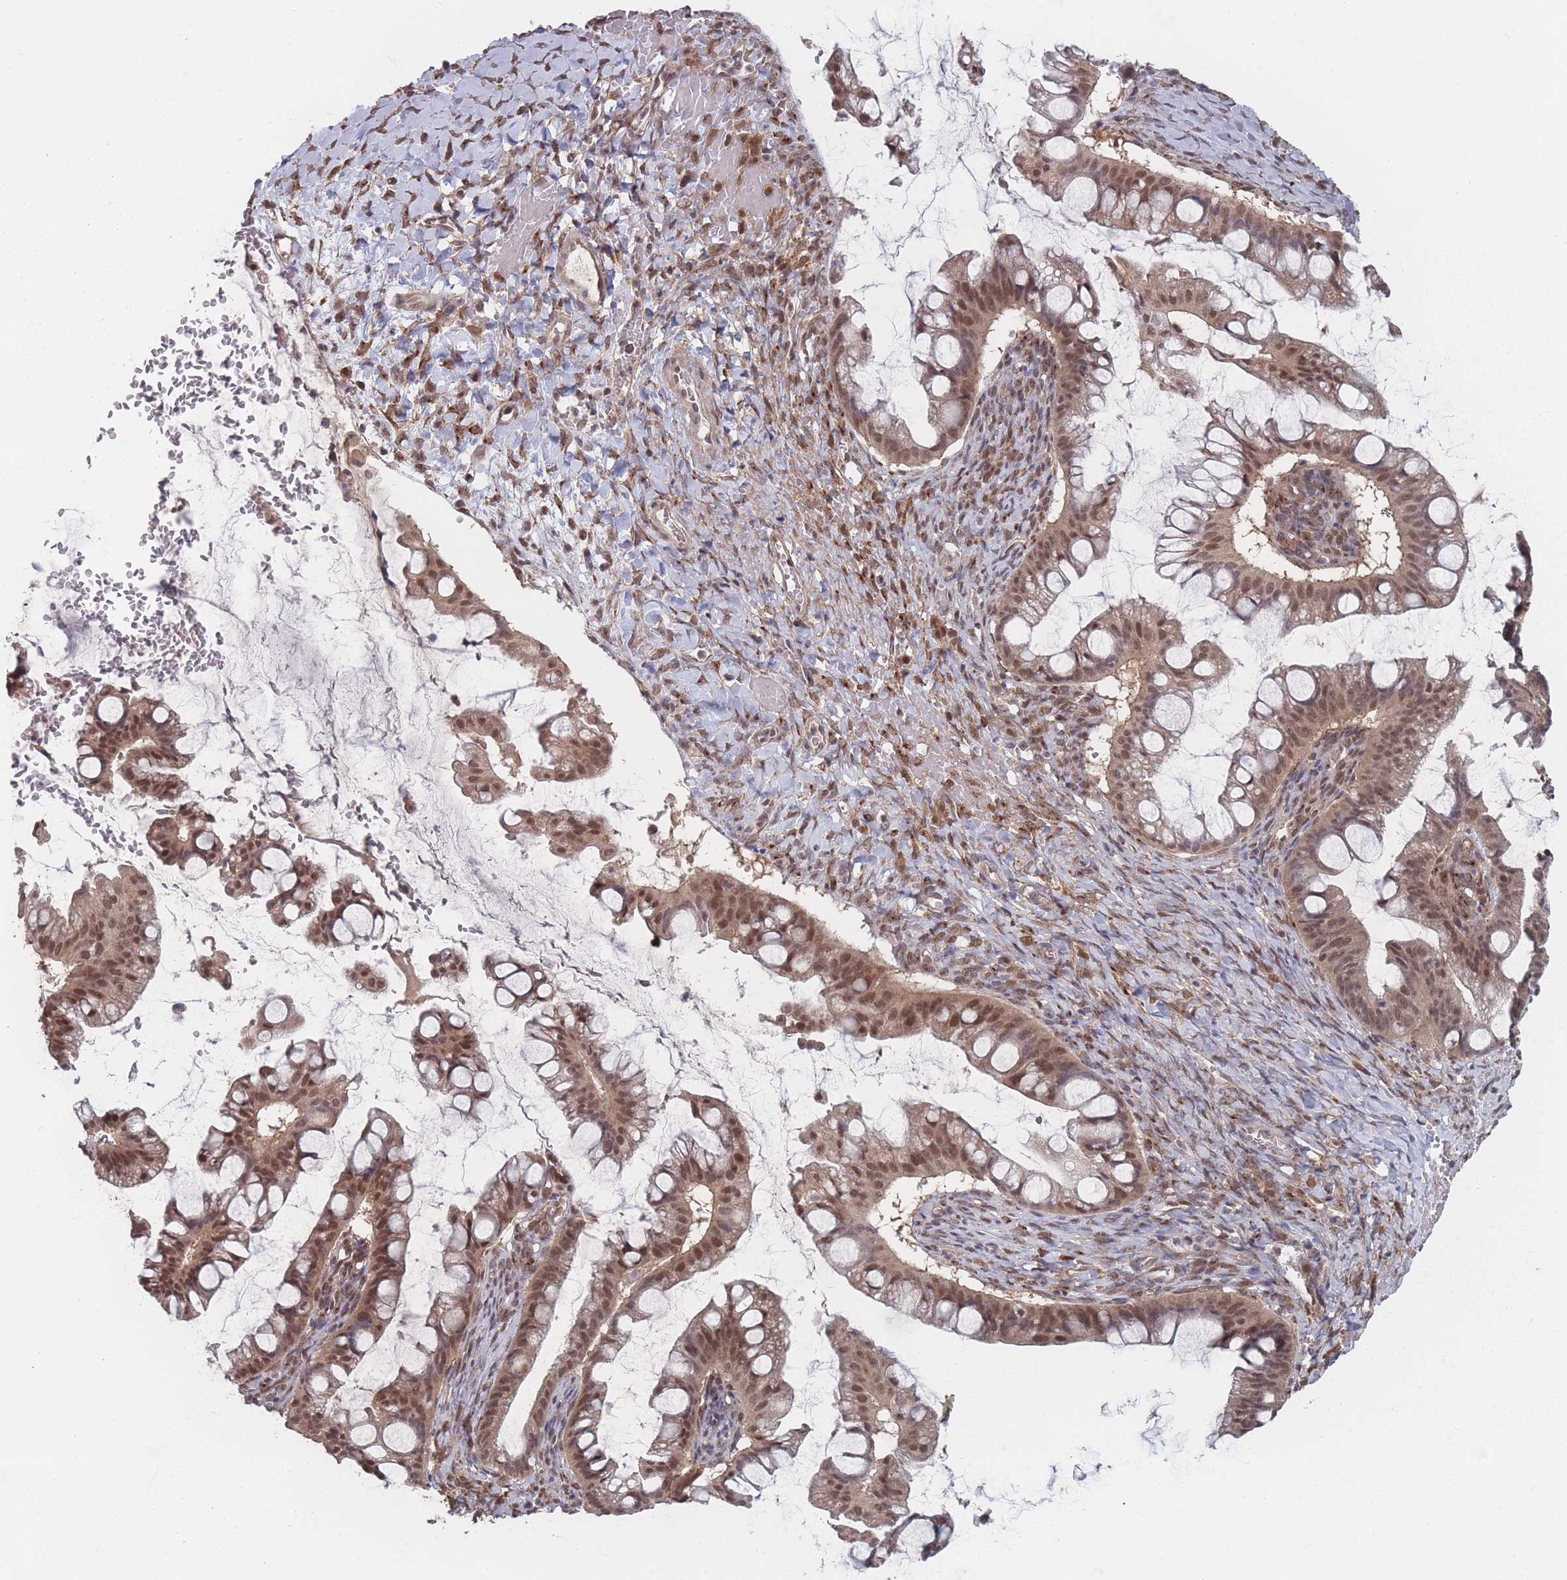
{"staining": {"intensity": "moderate", "quantity": ">75%", "location": "nuclear"}, "tissue": "ovarian cancer", "cell_type": "Tumor cells", "image_type": "cancer", "snomed": [{"axis": "morphology", "description": "Cystadenocarcinoma, mucinous, NOS"}, {"axis": "topography", "description": "Ovary"}], "caption": "Tumor cells exhibit moderate nuclear staining in about >75% of cells in mucinous cystadenocarcinoma (ovarian).", "gene": "CNTRL", "patient": {"sex": "female", "age": 73}}